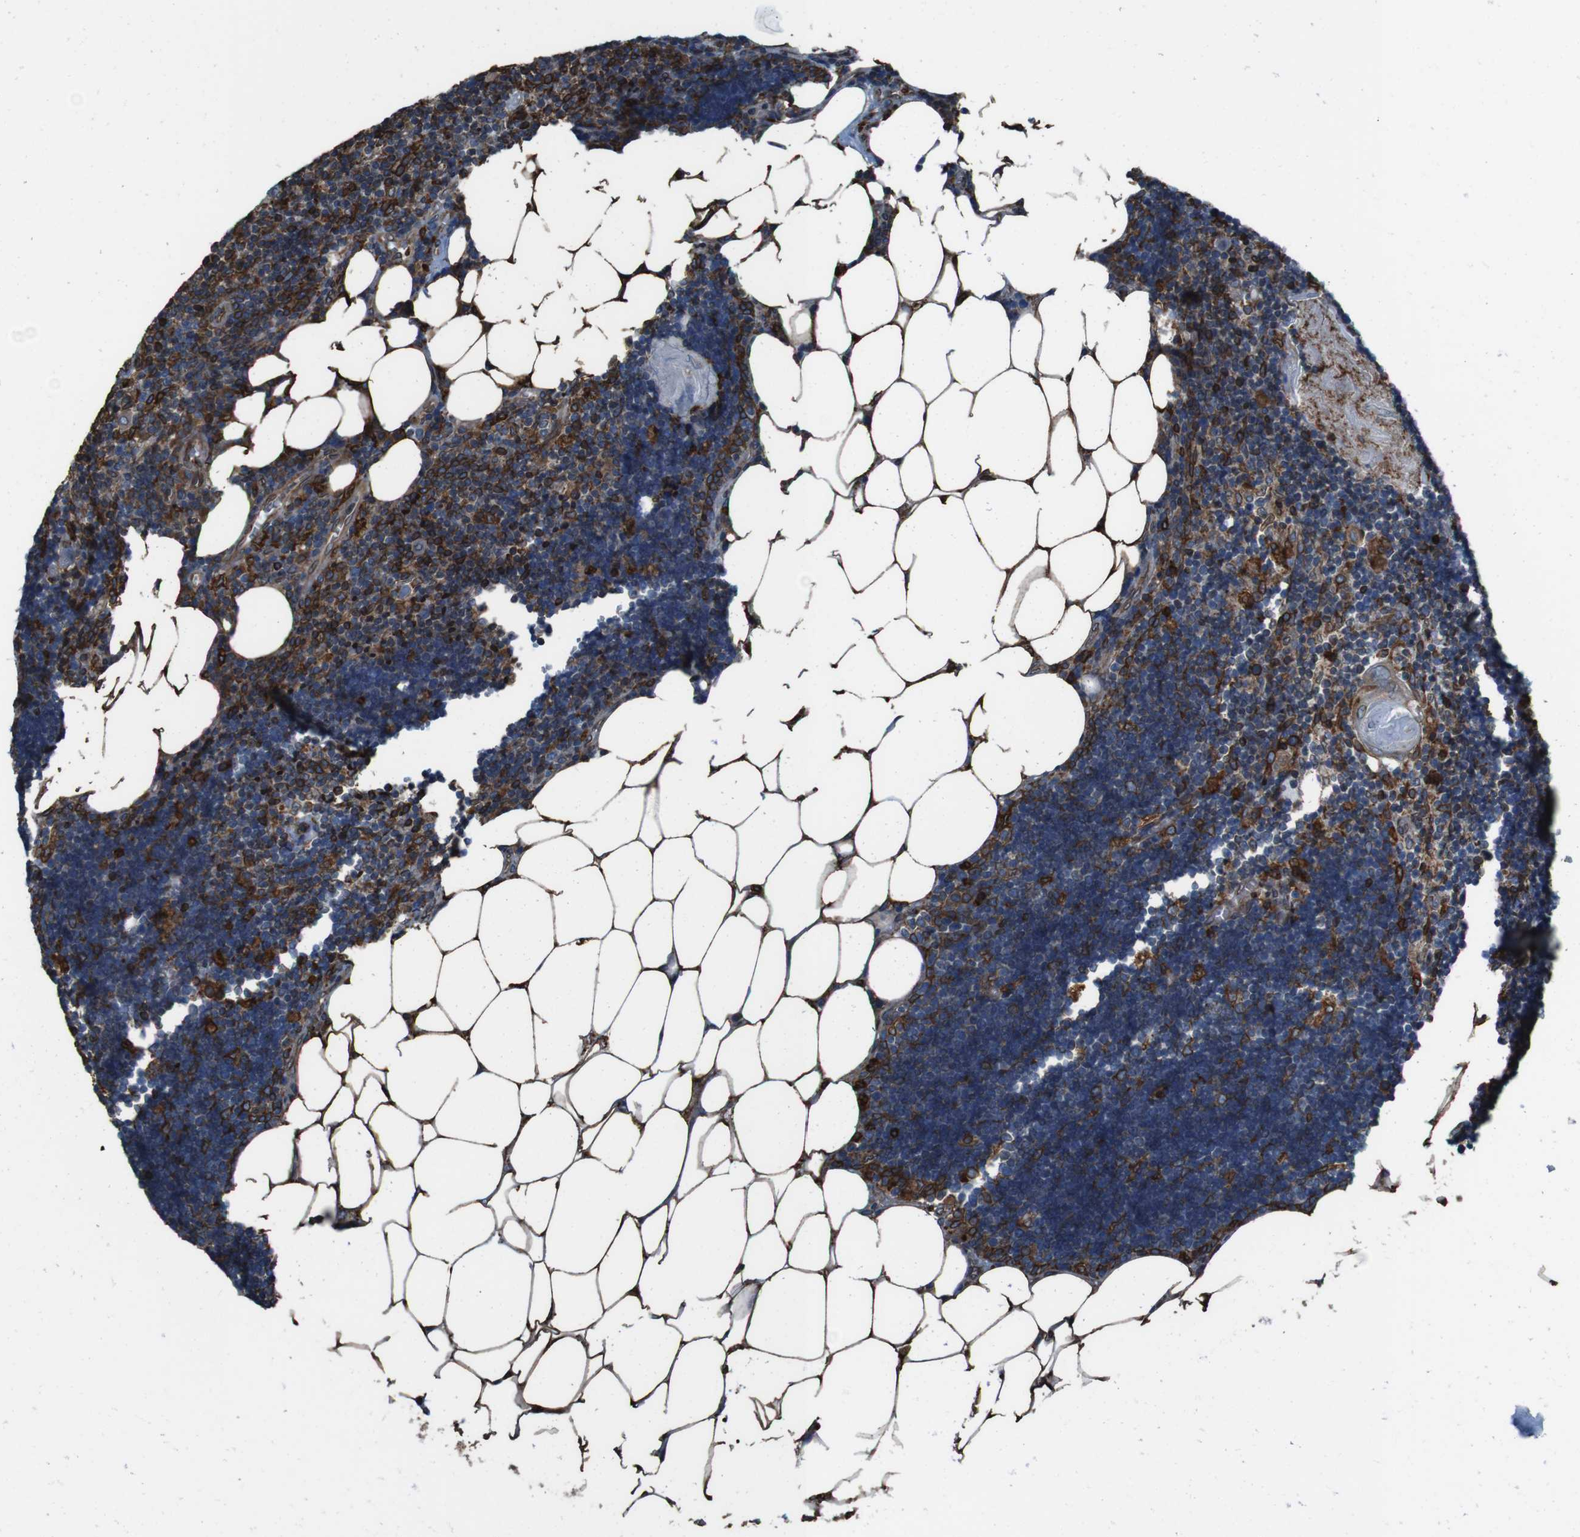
{"staining": {"intensity": "strong", "quantity": "<25%", "location": "cytoplasmic/membranous"}, "tissue": "lymph node", "cell_type": "Germinal center cells", "image_type": "normal", "snomed": [{"axis": "morphology", "description": "Normal tissue, NOS"}, {"axis": "topography", "description": "Lymph node"}], "caption": "Protein analysis of unremarkable lymph node shows strong cytoplasmic/membranous positivity in about <25% of germinal center cells. The staining was performed using DAB (3,3'-diaminobenzidine), with brown indicating positive protein expression. Nuclei are stained blue with hematoxylin.", "gene": "APMAP", "patient": {"sex": "male", "age": 33}}